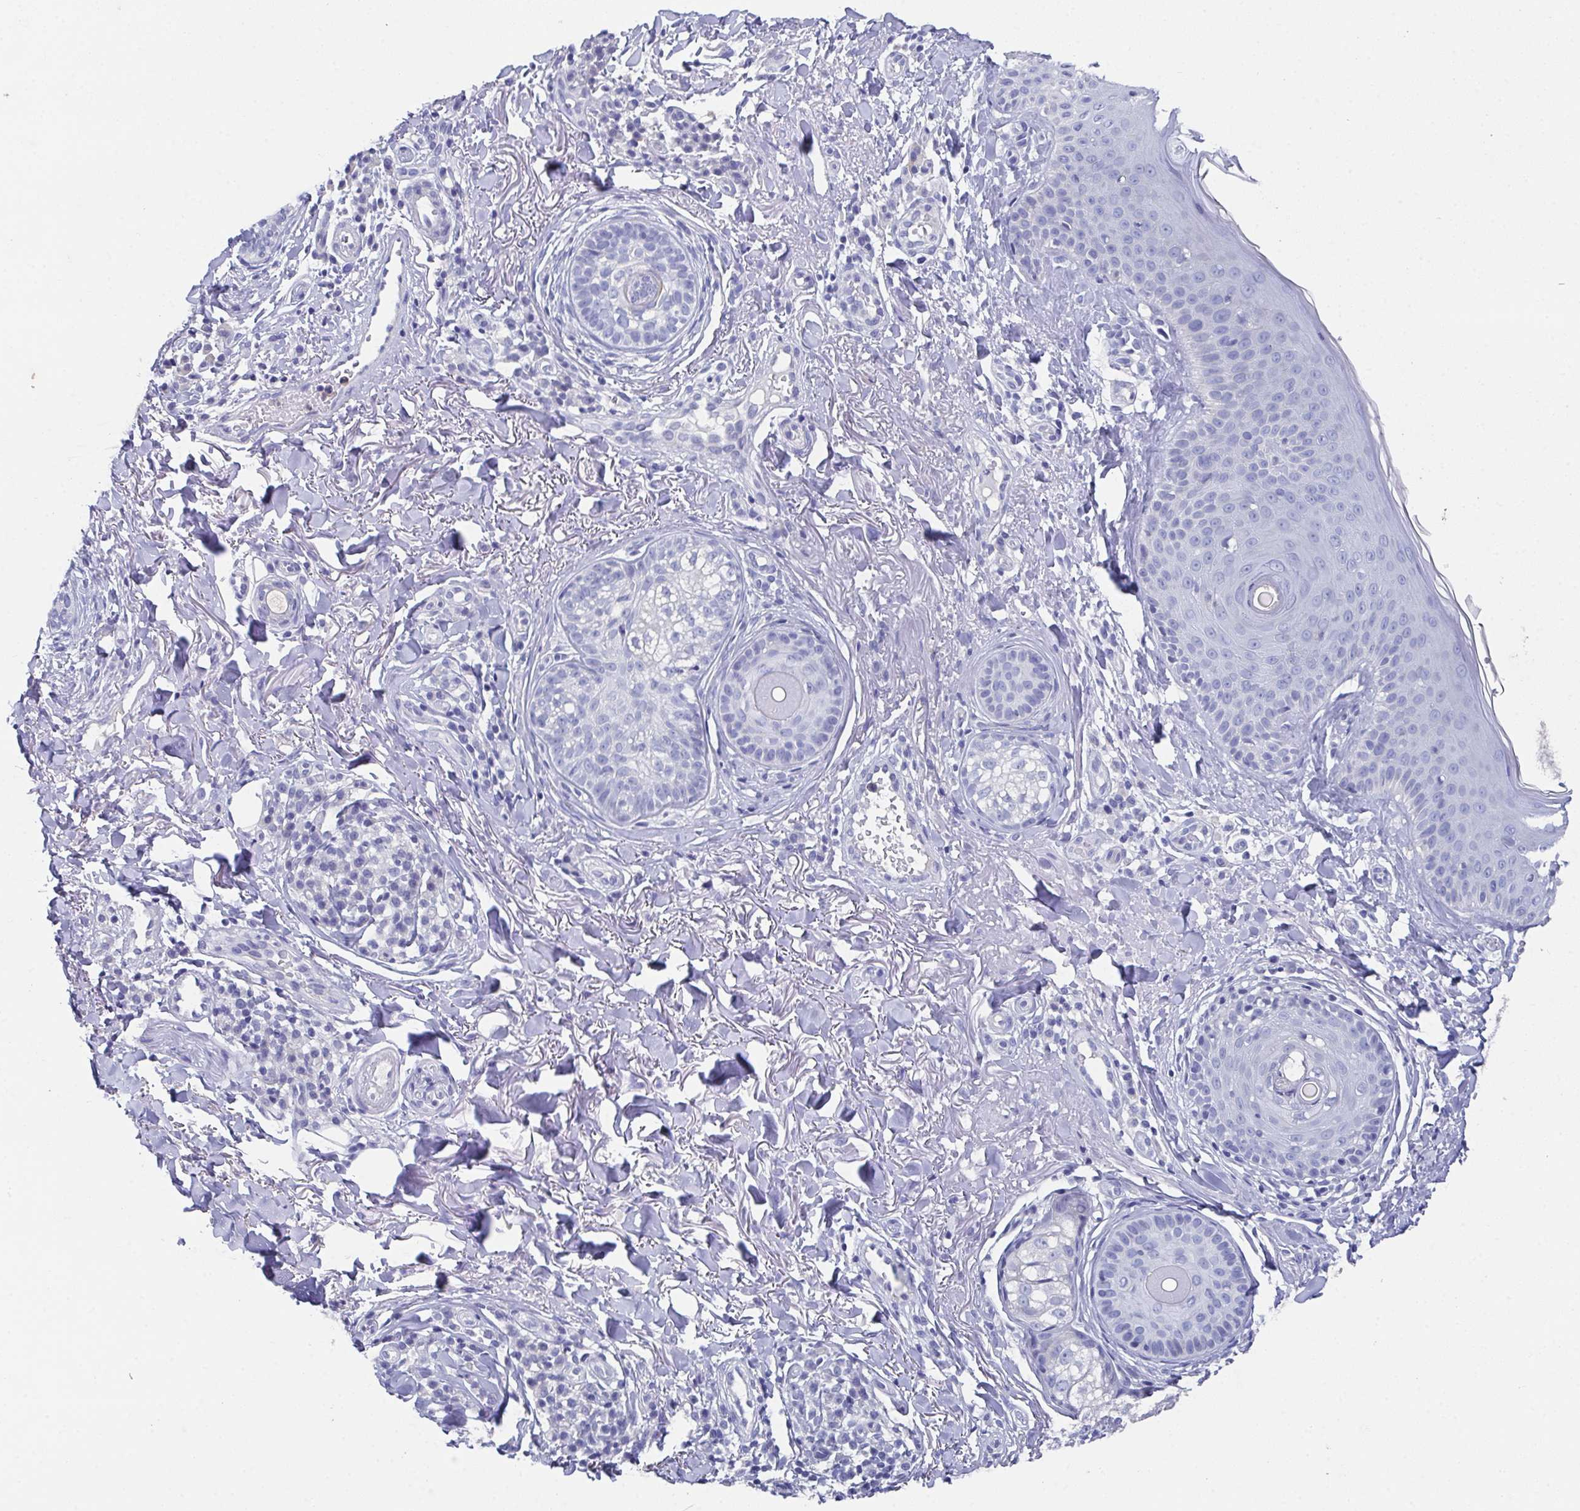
{"staining": {"intensity": "negative", "quantity": "none", "location": "none"}, "tissue": "skin cancer", "cell_type": "Tumor cells", "image_type": "cancer", "snomed": [{"axis": "morphology", "description": "Basal cell carcinoma"}, {"axis": "topography", "description": "Skin"}], "caption": "This is an immunohistochemistry (IHC) histopathology image of human skin basal cell carcinoma. There is no staining in tumor cells.", "gene": "SSC4D", "patient": {"sex": "male", "age": 65}}